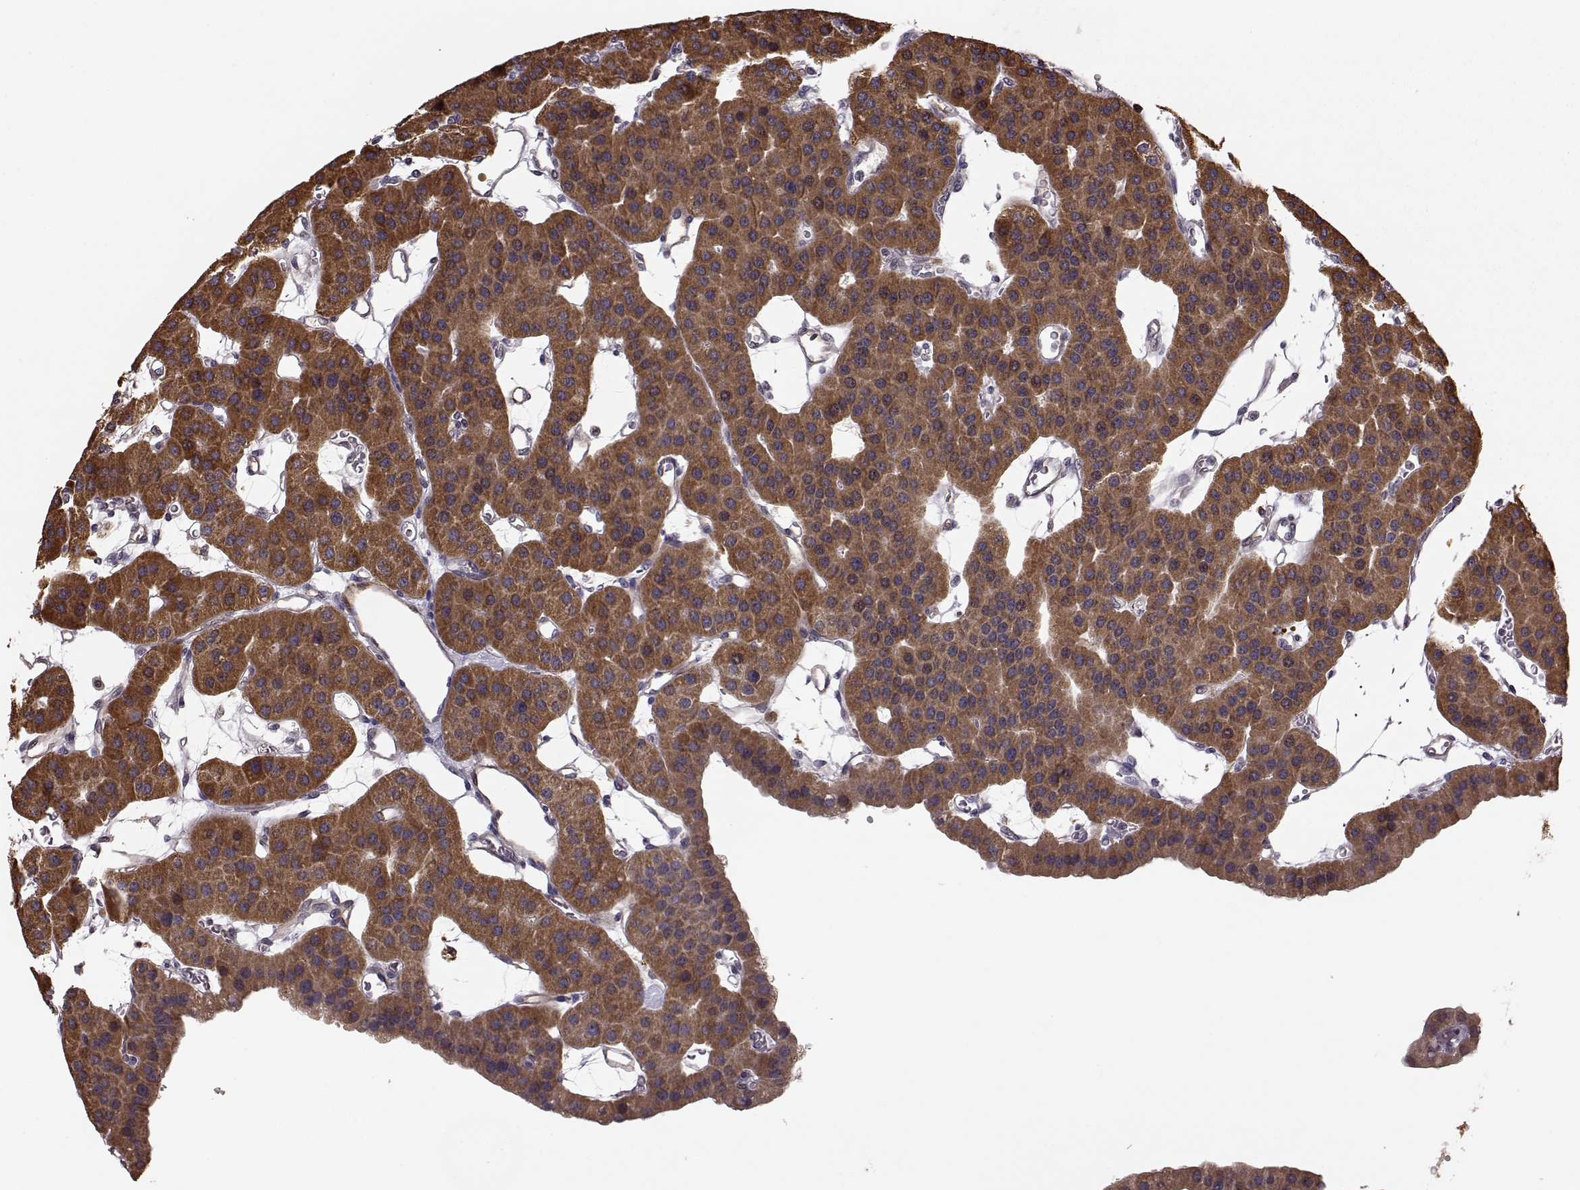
{"staining": {"intensity": "strong", "quantity": ">75%", "location": "cytoplasmic/membranous"}, "tissue": "parathyroid gland", "cell_type": "Glandular cells", "image_type": "normal", "snomed": [{"axis": "morphology", "description": "Normal tissue, NOS"}, {"axis": "morphology", "description": "Adenoma, NOS"}, {"axis": "topography", "description": "Parathyroid gland"}], "caption": "Immunohistochemistry histopathology image of normal parathyroid gland: parathyroid gland stained using immunohistochemistry (IHC) shows high levels of strong protein expression localized specifically in the cytoplasmic/membranous of glandular cells, appearing as a cytoplasmic/membranous brown color.", "gene": "BACH2", "patient": {"sex": "female", "age": 86}}